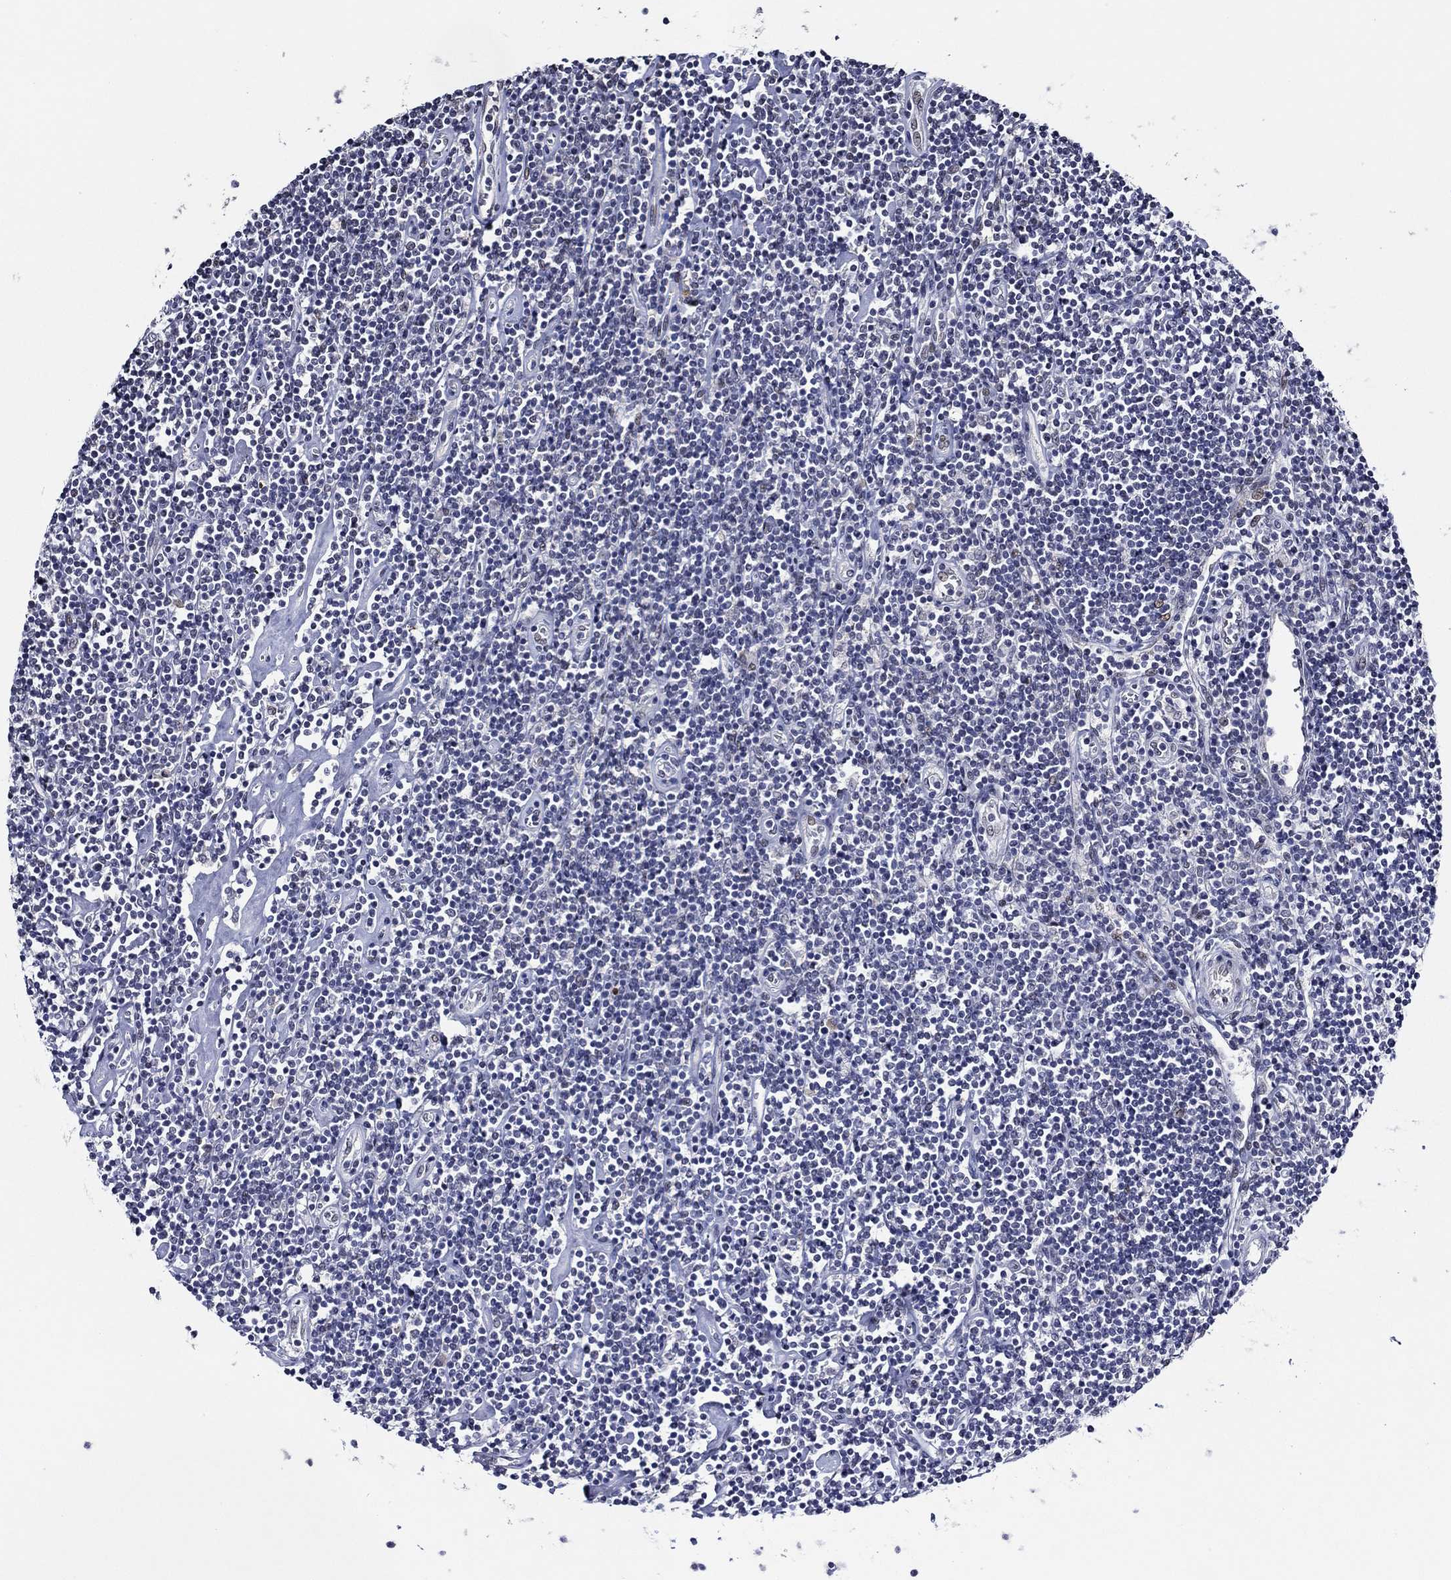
{"staining": {"intensity": "negative", "quantity": "none", "location": "none"}, "tissue": "lymphoma", "cell_type": "Tumor cells", "image_type": "cancer", "snomed": [{"axis": "morphology", "description": "Hodgkin's disease, NOS"}, {"axis": "topography", "description": "Lymph node"}], "caption": "This is a photomicrograph of immunohistochemistry (IHC) staining of lymphoma, which shows no expression in tumor cells.", "gene": "GATA2", "patient": {"sex": "male", "age": 40}}